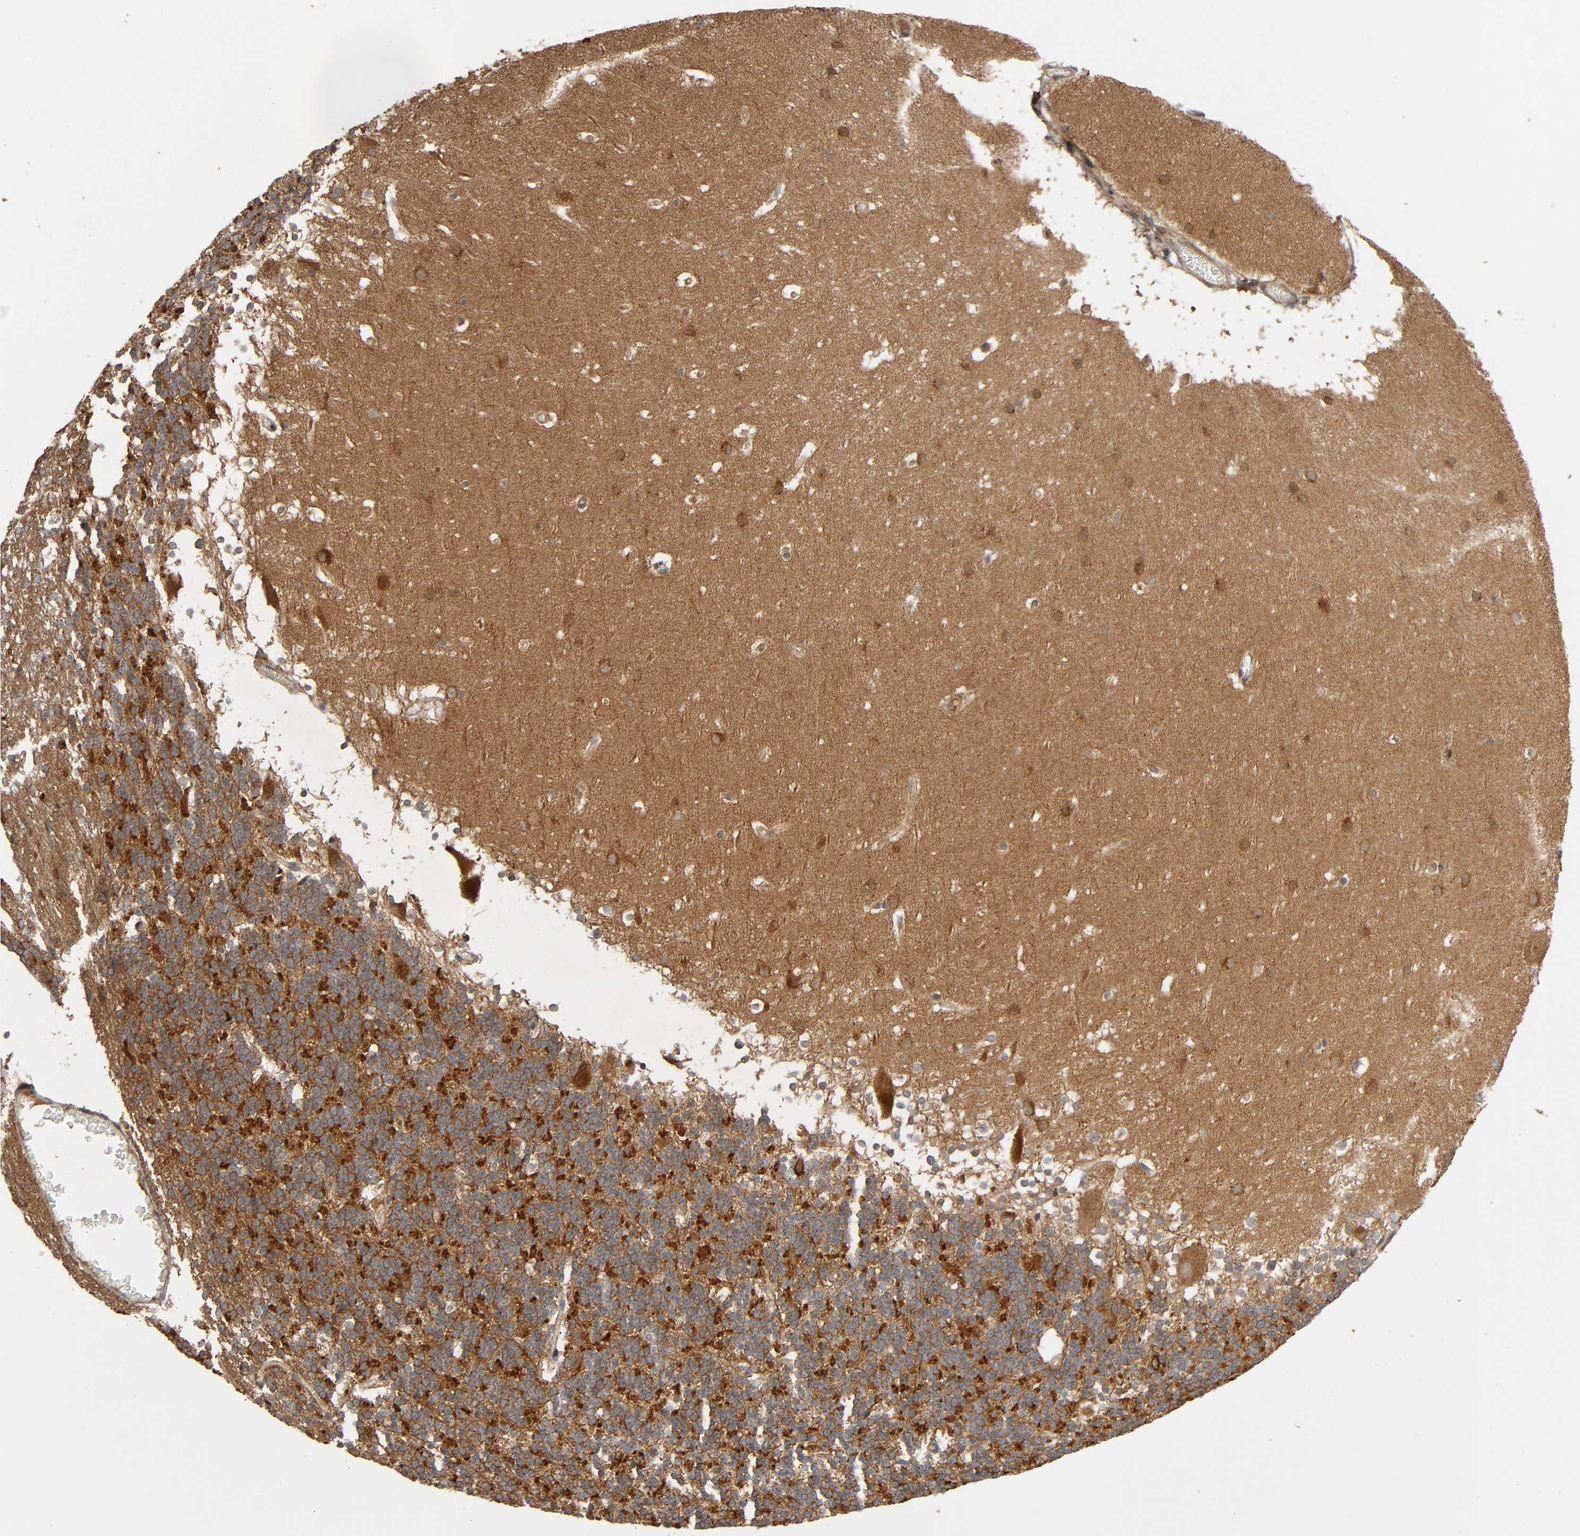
{"staining": {"intensity": "strong", "quantity": ">75%", "location": "cytoplasmic/membranous"}, "tissue": "cerebellum", "cell_type": "Cells in granular layer", "image_type": "normal", "snomed": [{"axis": "morphology", "description": "Normal tissue, NOS"}, {"axis": "topography", "description": "Cerebellum"}], "caption": "Brown immunohistochemical staining in benign cerebellum displays strong cytoplasmic/membranous expression in about >75% of cells in granular layer.", "gene": "SGSM1", "patient": {"sex": "female", "age": 19}}